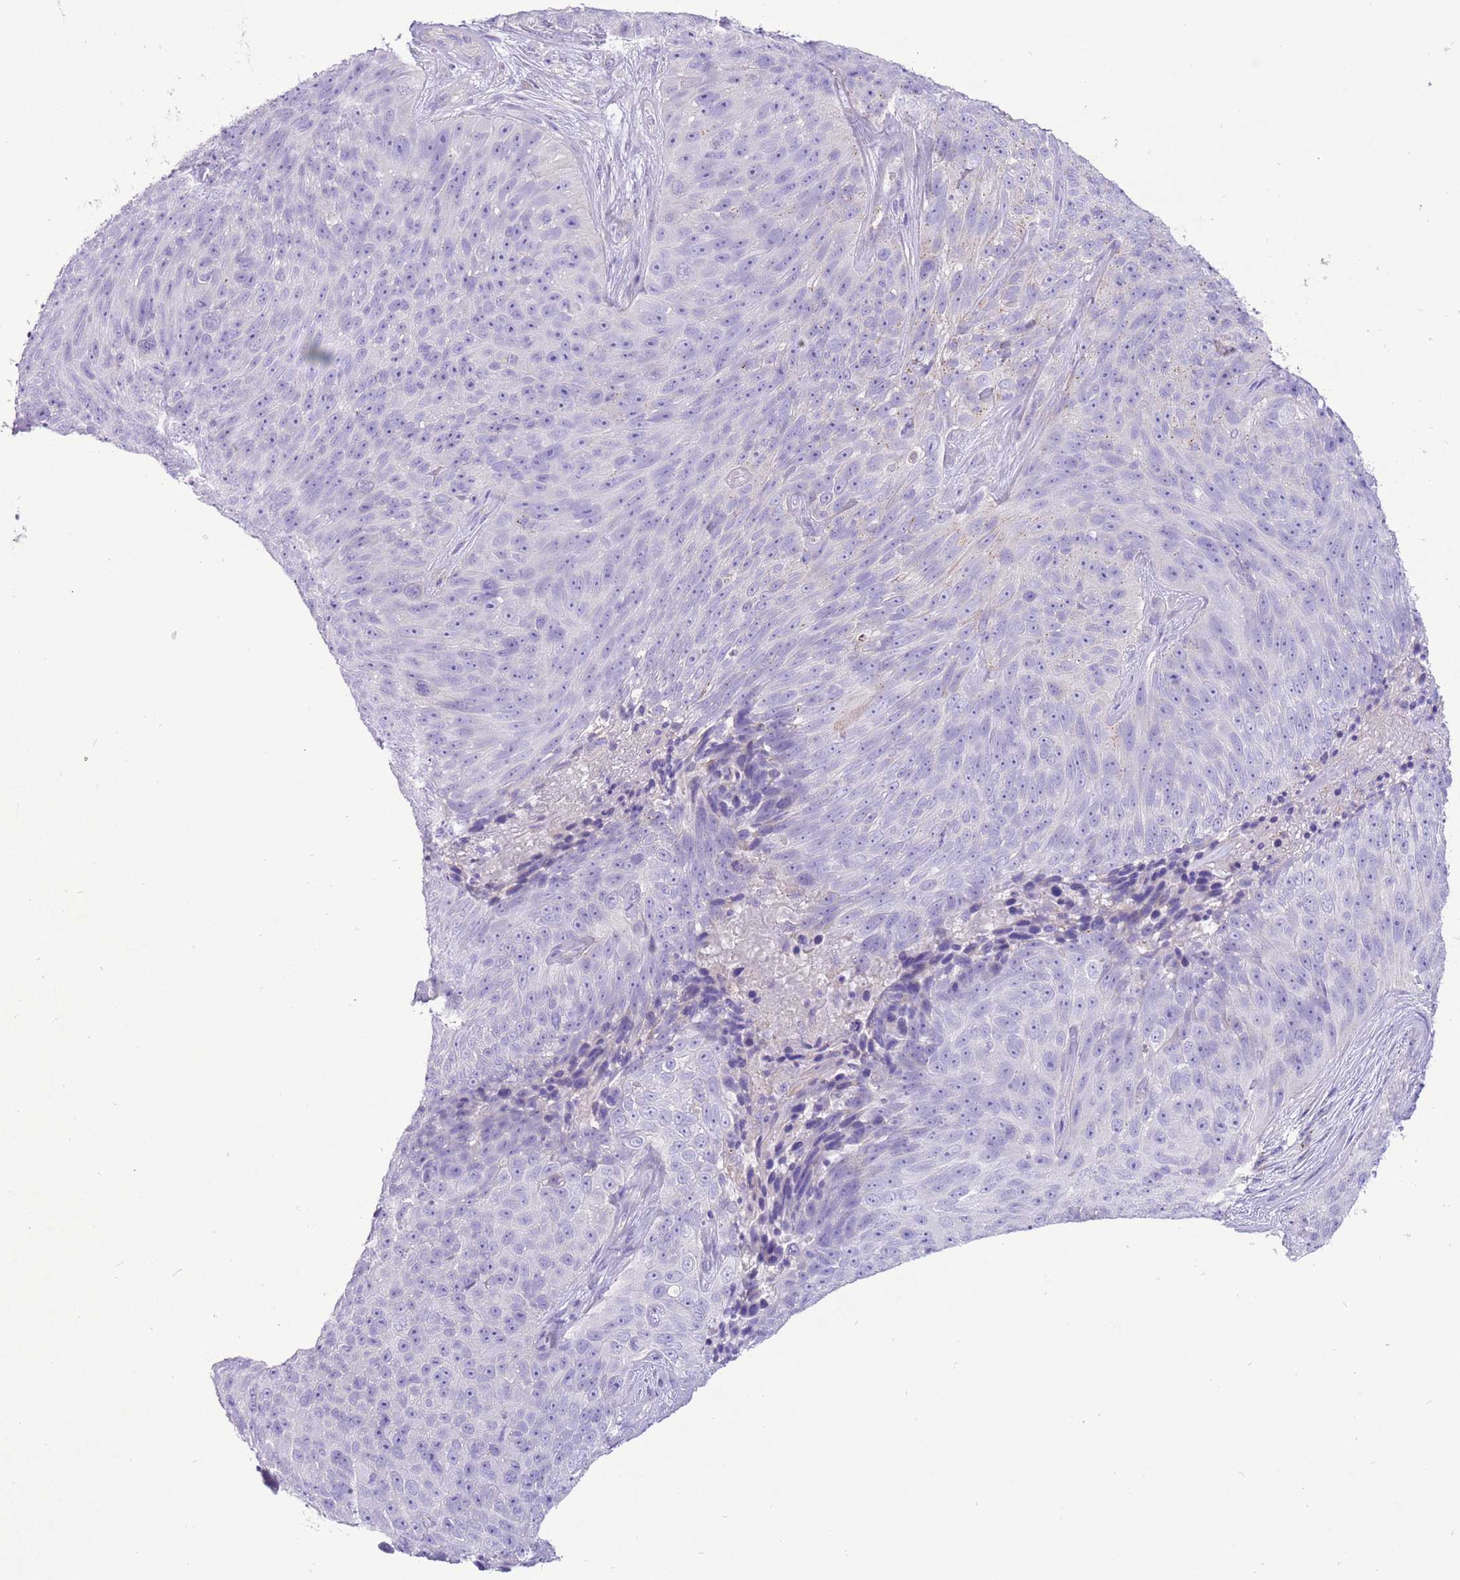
{"staining": {"intensity": "moderate", "quantity": "<25%", "location": "cytoplasmic/membranous"}, "tissue": "skin cancer", "cell_type": "Tumor cells", "image_type": "cancer", "snomed": [{"axis": "morphology", "description": "Squamous cell carcinoma, NOS"}, {"axis": "topography", "description": "Skin"}], "caption": "Immunohistochemistry (IHC) image of squamous cell carcinoma (skin) stained for a protein (brown), which reveals low levels of moderate cytoplasmic/membranous positivity in approximately <25% of tumor cells.", "gene": "KBTBD3", "patient": {"sex": "female", "age": 87}}